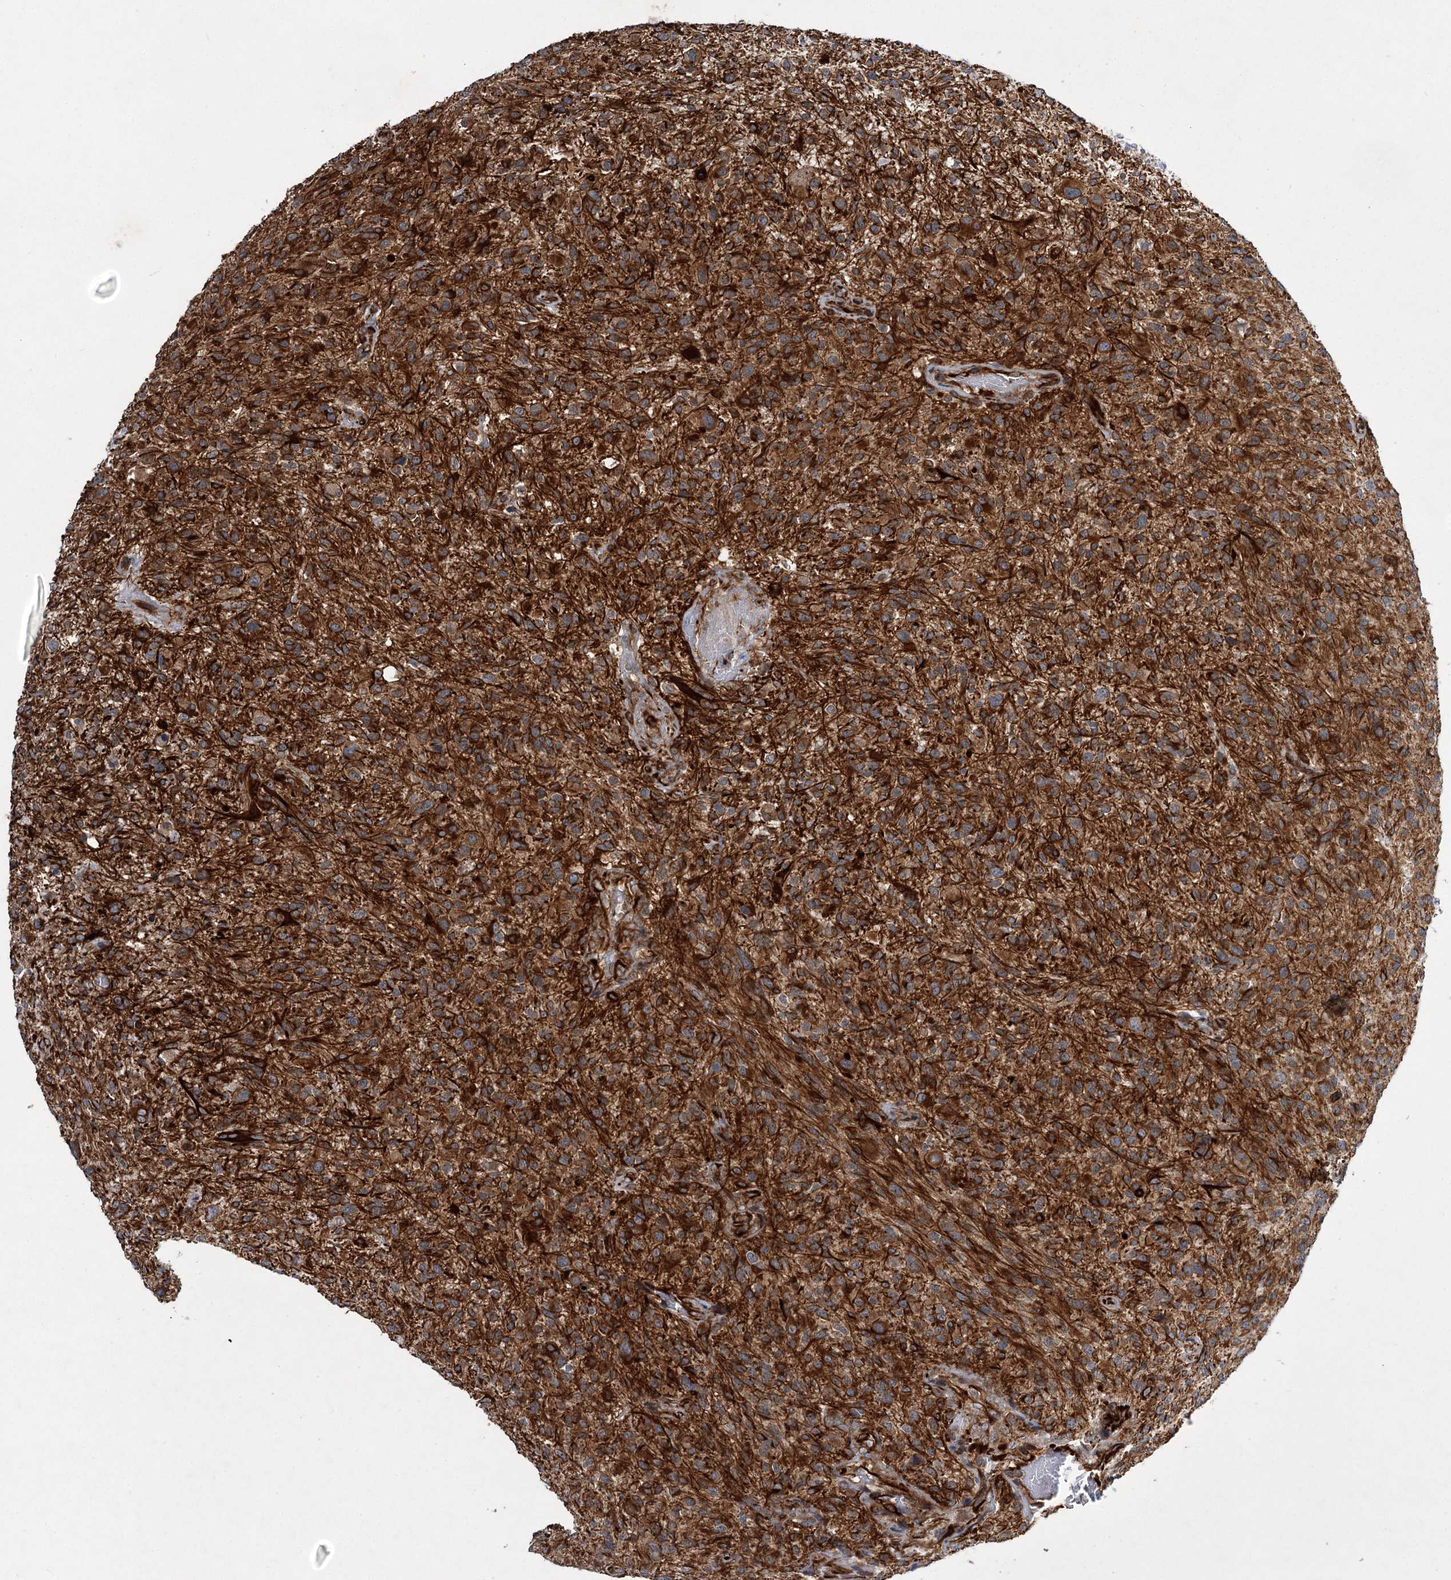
{"staining": {"intensity": "moderate", "quantity": ">75%", "location": "cytoplasmic/membranous"}, "tissue": "glioma", "cell_type": "Tumor cells", "image_type": "cancer", "snomed": [{"axis": "morphology", "description": "Glioma, malignant, High grade"}, {"axis": "topography", "description": "Brain"}], "caption": "Glioma stained with immunohistochemistry (IHC) exhibits moderate cytoplasmic/membranous staining in approximately >75% of tumor cells.", "gene": "DPEP2", "patient": {"sex": "male", "age": 47}}